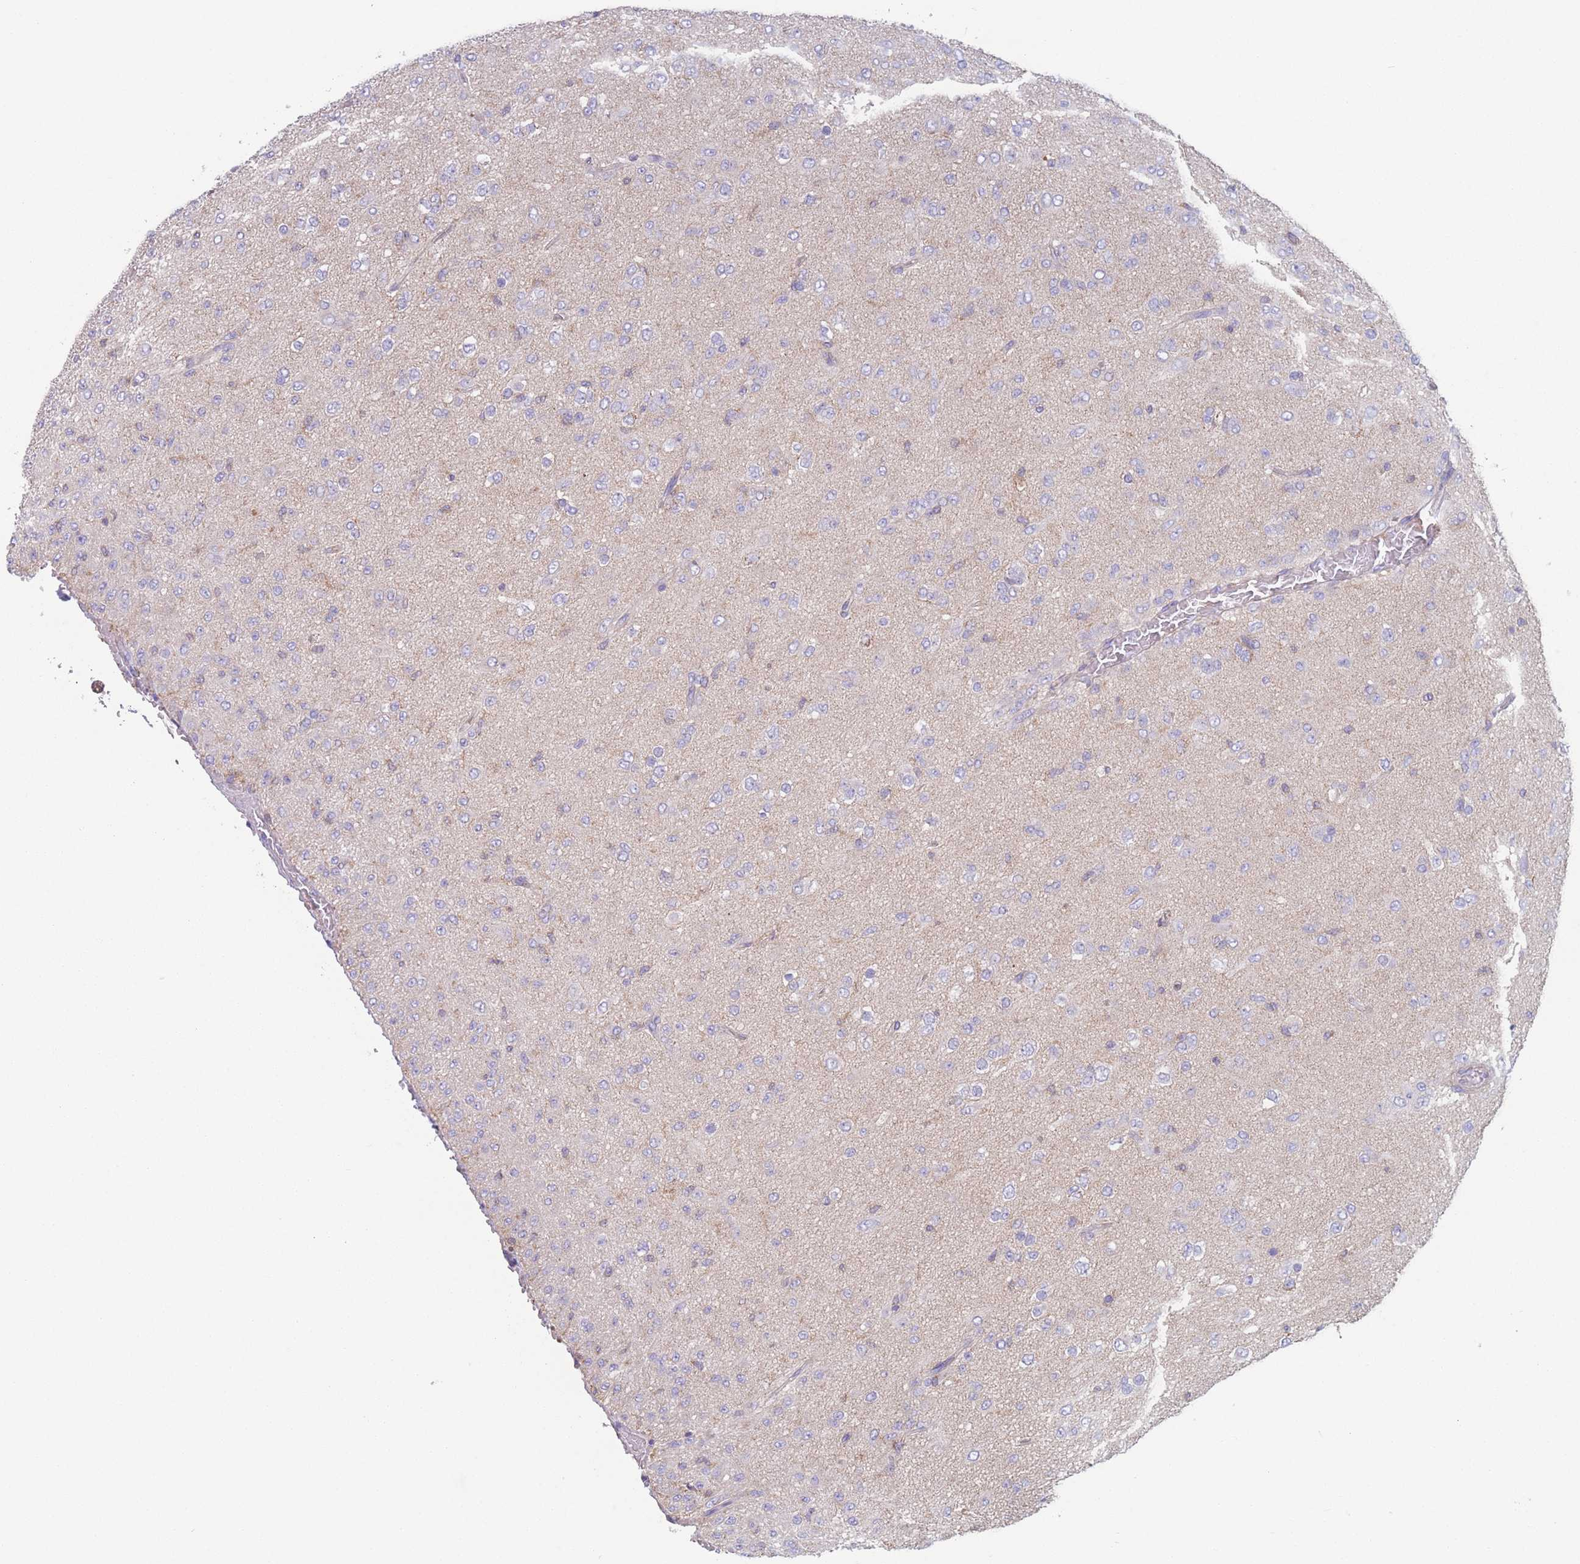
{"staining": {"intensity": "negative", "quantity": "none", "location": "none"}, "tissue": "glioma", "cell_type": "Tumor cells", "image_type": "cancer", "snomed": [{"axis": "morphology", "description": "Glioma, malignant, Low grade"}, {"axis": "topography", "description": "Brain"}], "caption": "Tumor cells show no significant positivity in low-grade glioma (malignant).", "gene": "ADH1A", "patient": {"sex": "male", "age": 65}}